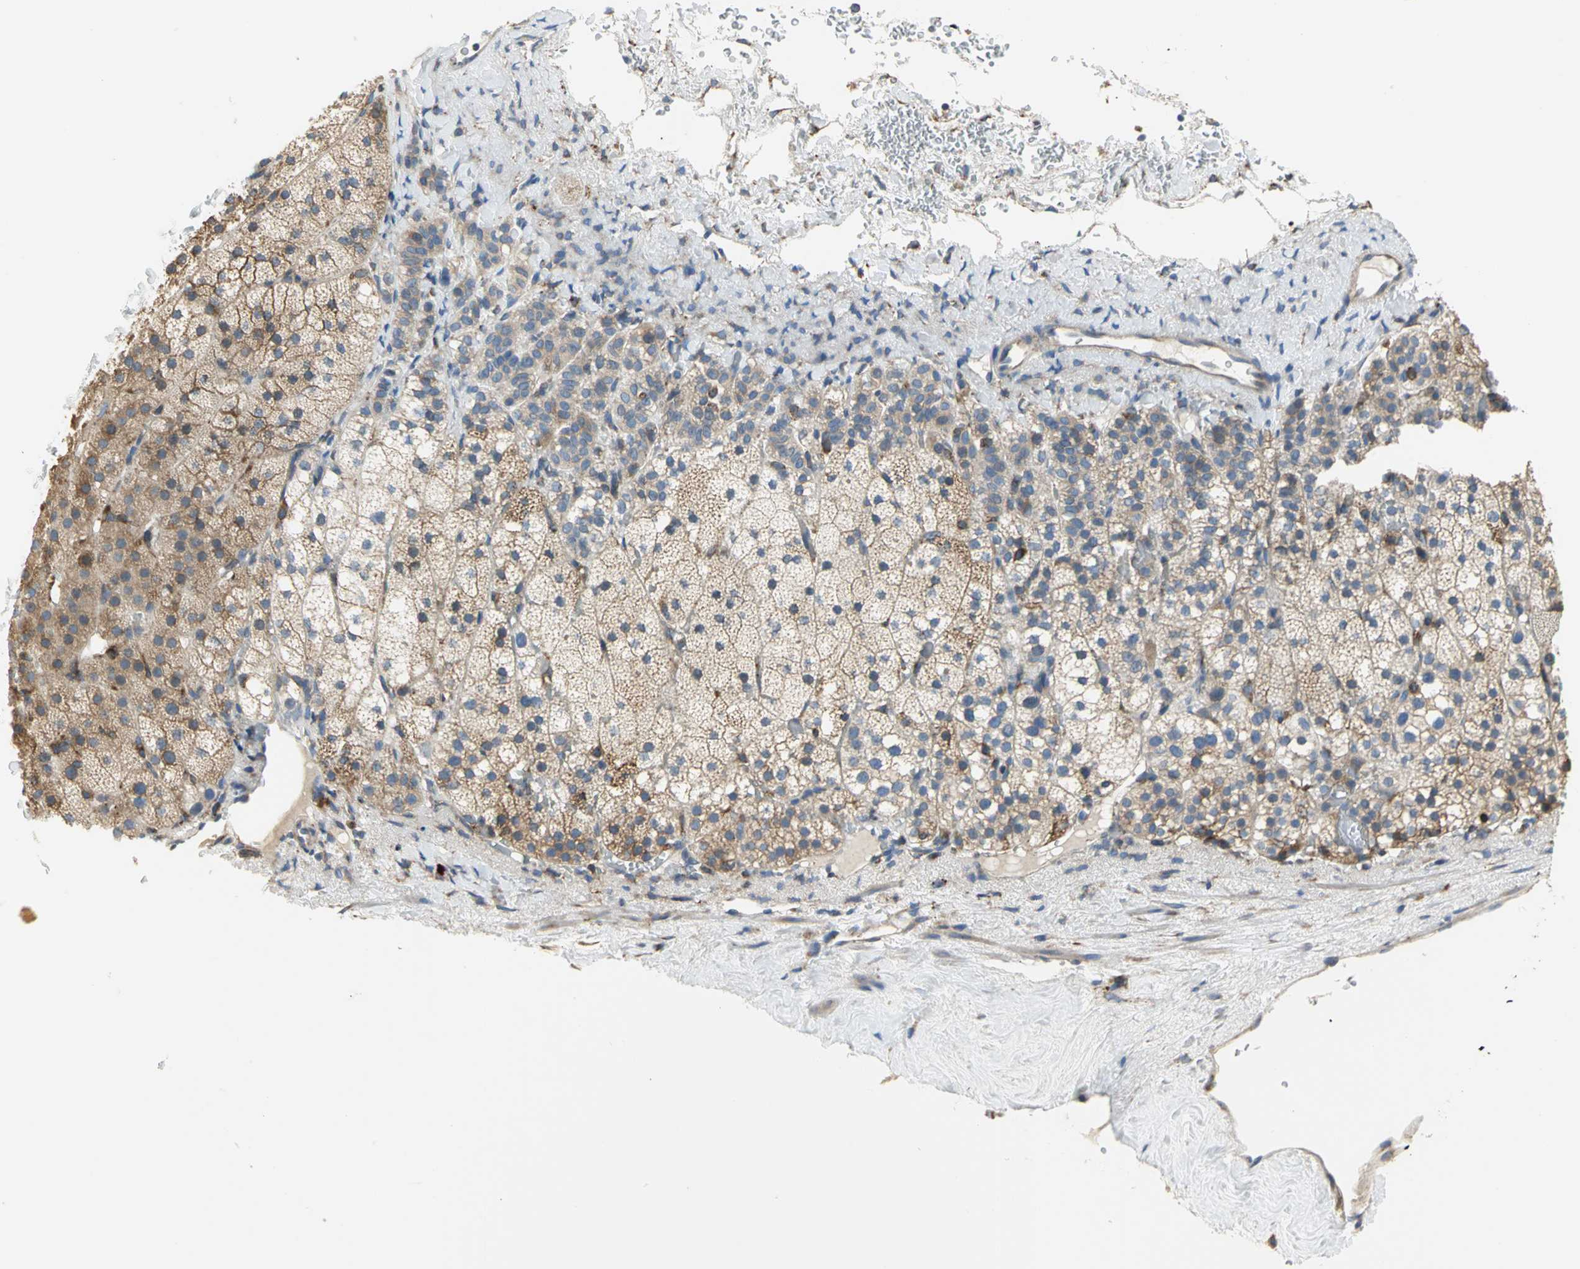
{"staining": {"intensity": "weak", "quantity": ">75%", "location": "cytoplasmic/membranous"}, "tissue": "adrenal gland", "cell_type": "Glandular cells", "image_type": "normal", "snomed": [{"axis": "morphology", "description": "Normal tissue, NOS"}, {"axis": "topography", "description": "Adrenal gland"}], "caption": "Weak cytoplasmic/membranous staining for a protein is identified in approximately >75% of glandular cells of normal adrenal gland using immunohistochemistry.", "gene": "SDF2L1", "patient": {"sex": "male", "age": 35}}